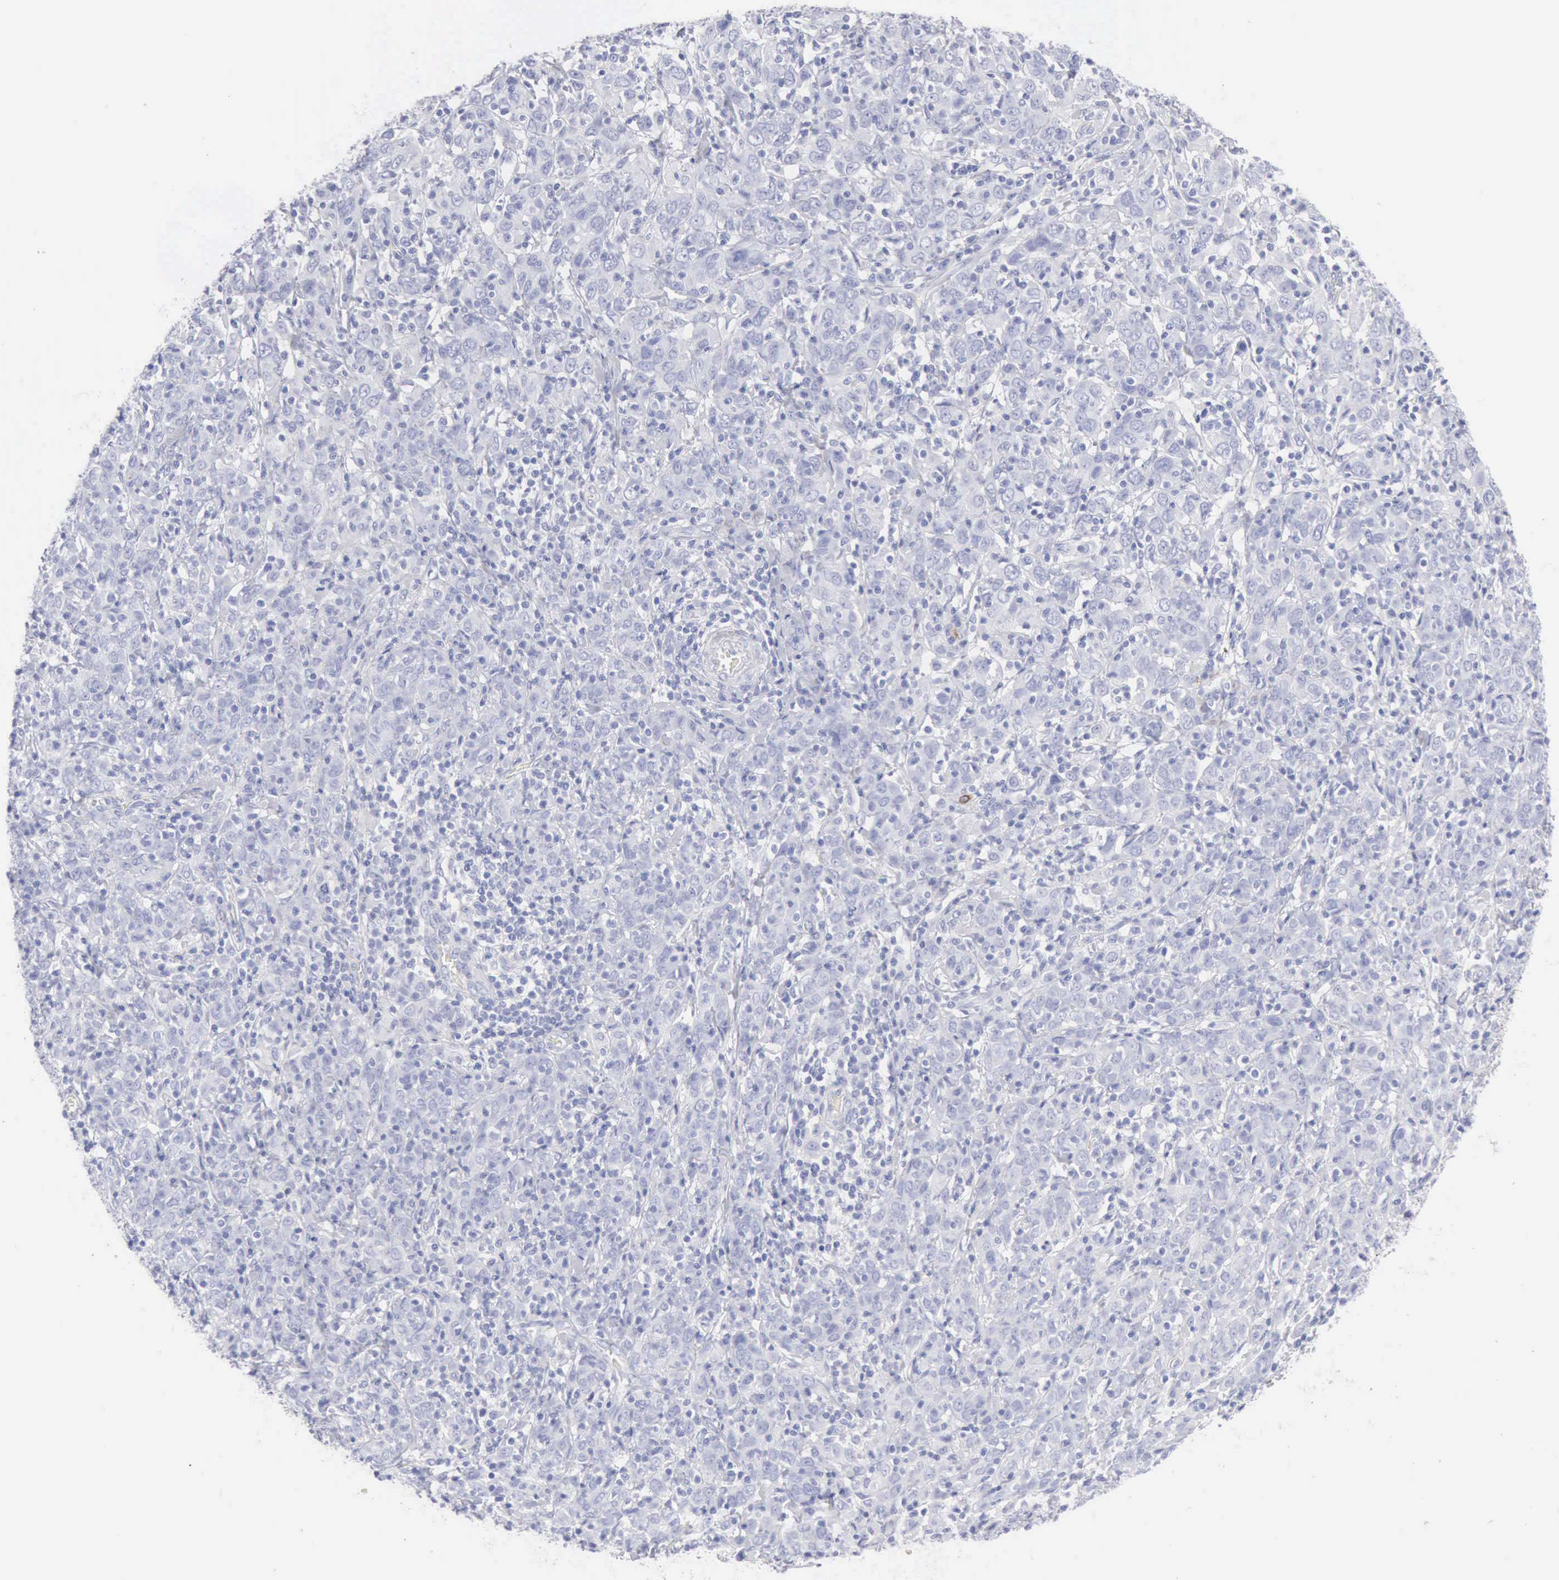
{"staining": {"intensity": "negative", "quantity": "none", "location": "none"}, "tissue": "cervical cancer", "cell_type": "Tumor cells", "image_type": "cancer", "snomed": [{"axis": "morphology", "description": "Normal tissue, NOS"}, {"axis": "morphology", "description": "Squamous cell carcinoma, NOS"}, {"axis": "topography", "description": "Cervix"}], "caption": "Tumor cells are negative for protein expression in human cervical squamous cell carcinoma.", "gene": "KRT10", "patient": {"sex": "female", "age": 67}}